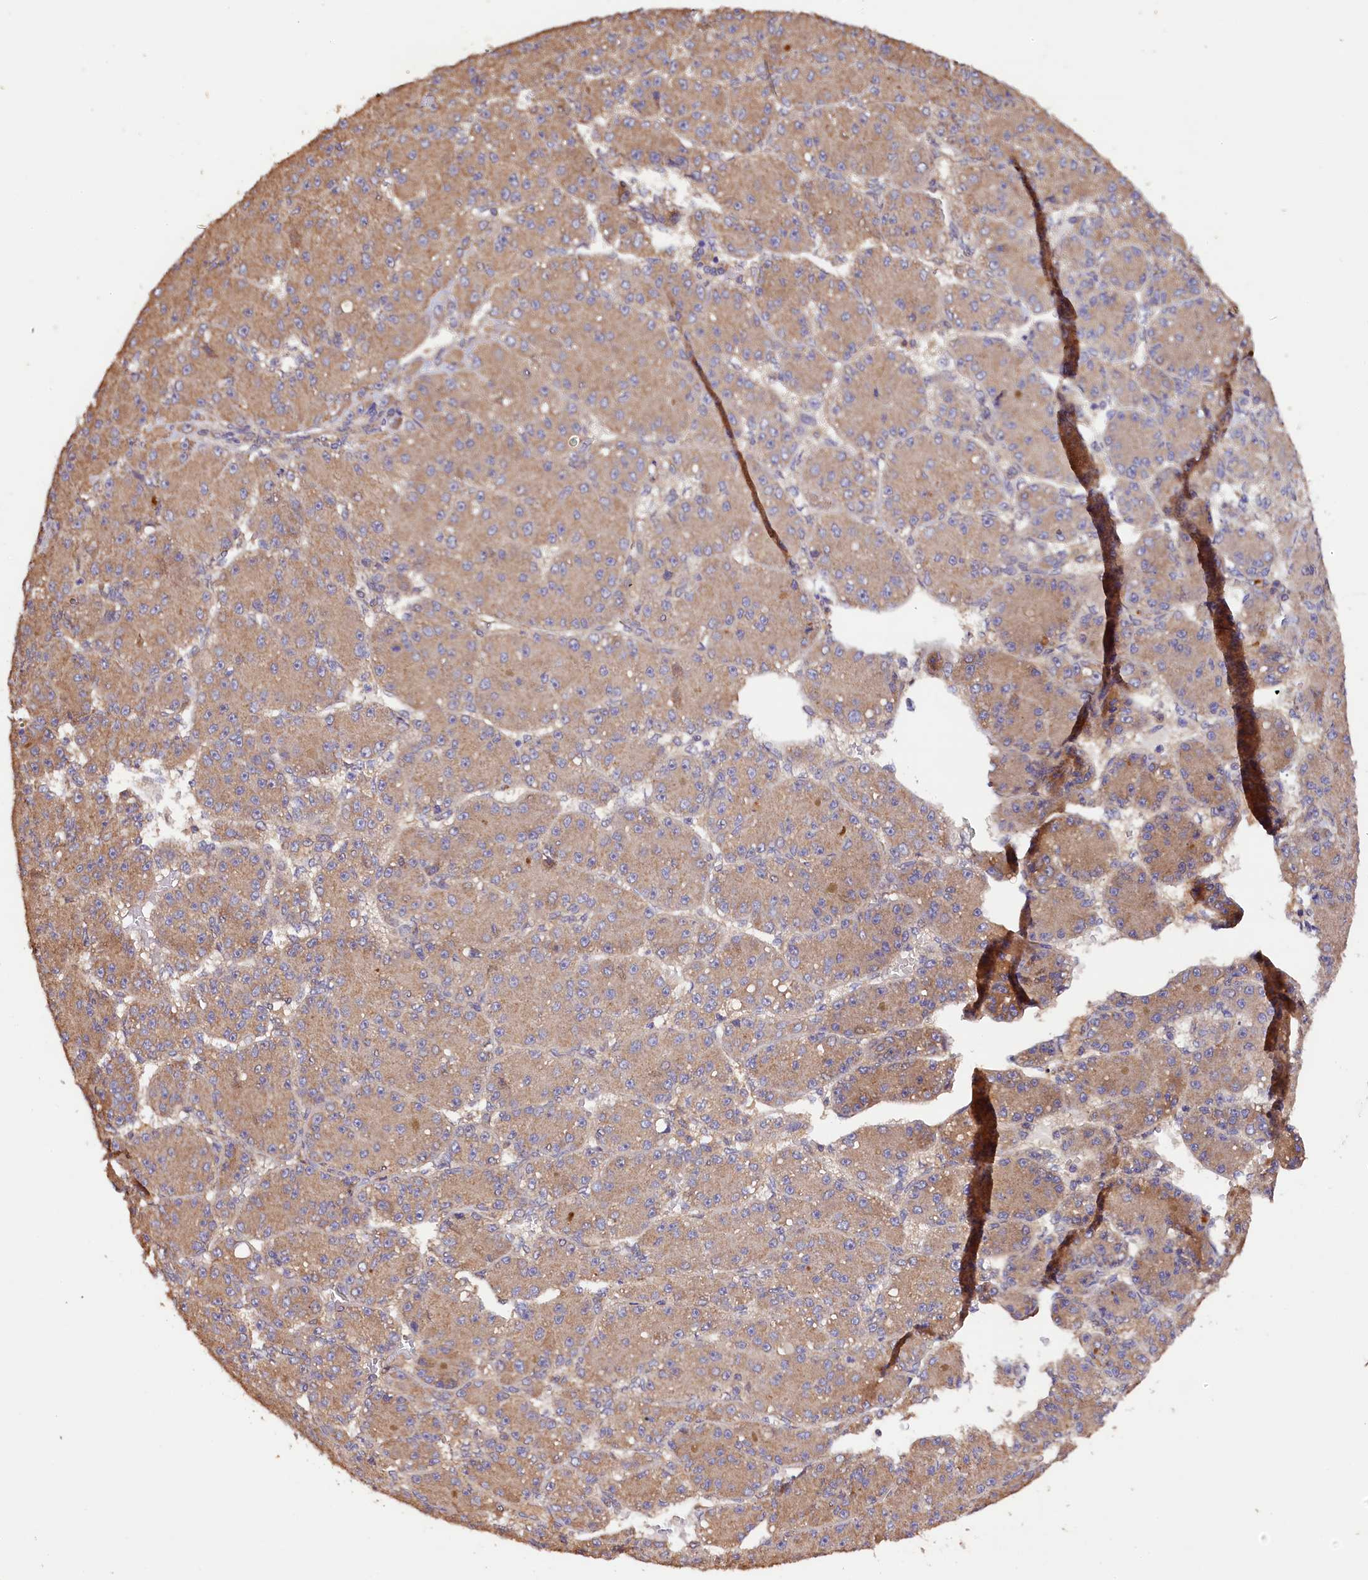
{"staining": {"intensity": "moderate", "quantity": ">75%", "location": "cytoplasmic/membranous"}, "tissue": "liver cancer", "cell_type": "Tumor cells", "image_type": "cancer", "snomed": [{"axis": "morphology", "description": "Carcinoma, Hepatocellular, NOS"}, {"axis": "topography", "description": "Liver"}], "caption": "Brown immunohistochemical staining in human hepatocellular carcinoma (liver) demonstrates moderate cytoplasmic/membranous positivity in approximately >75% of tumor cells.", "gene": "KLC2", "patient": {"sex": "male", "age": 67}}